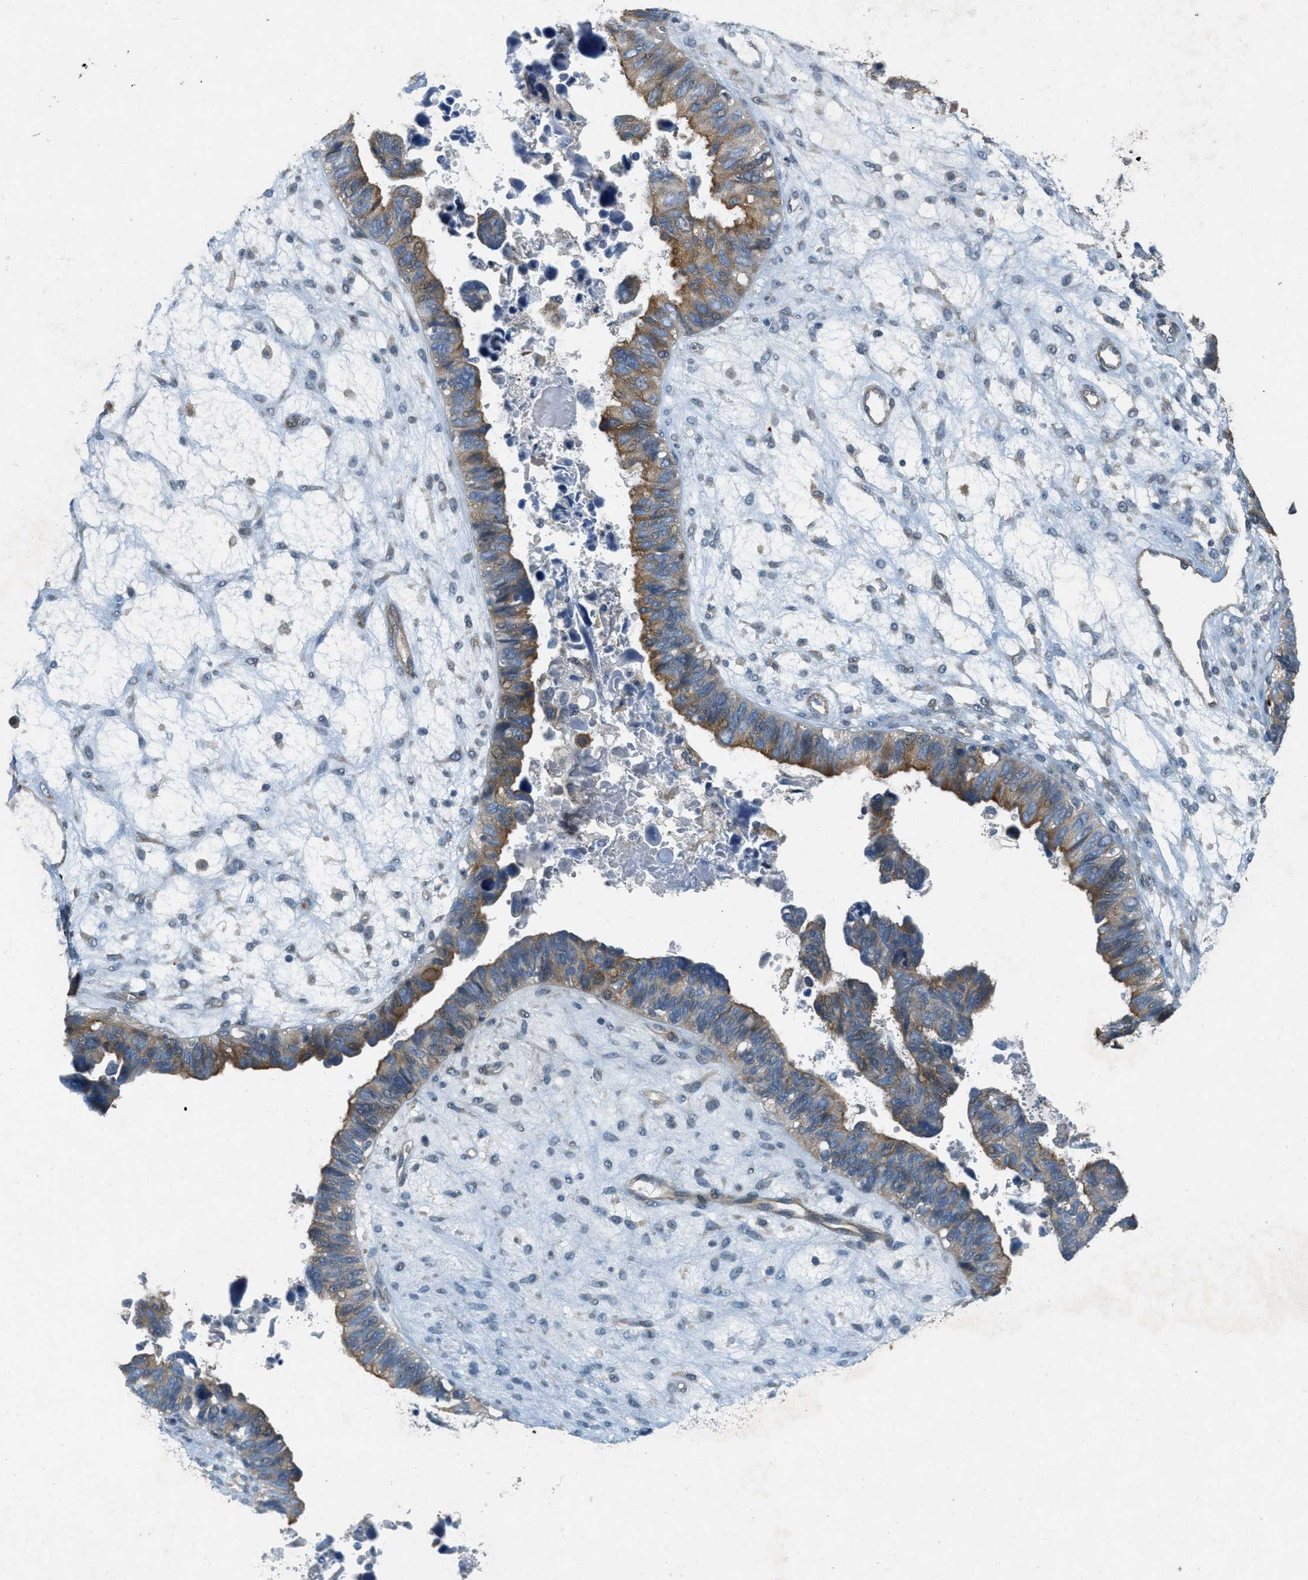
{"staining": {"intensity": "moderate", "quantity": "25%-75%", "location": "cytoplasmic/membranous"}, "tissue": "ovarian cancer", "cell_type": "Tumor cells", "image_type": "cancer", "snomed": [{"axis": "morphology", "description": "Cystadenocarcinoma, serous, NOS"}, {"axis": "topography", "description": "Ovary"}], "caption": "This is a micrograph of immunohistochemistry staining of ovarian cancer (serous cystadenocarcinoma), which shows moderate expression in the cytoplasmic/membranous of tumor cells.", "gene": "ADCY5", "patient": {"sex": "female", "age": 79}}